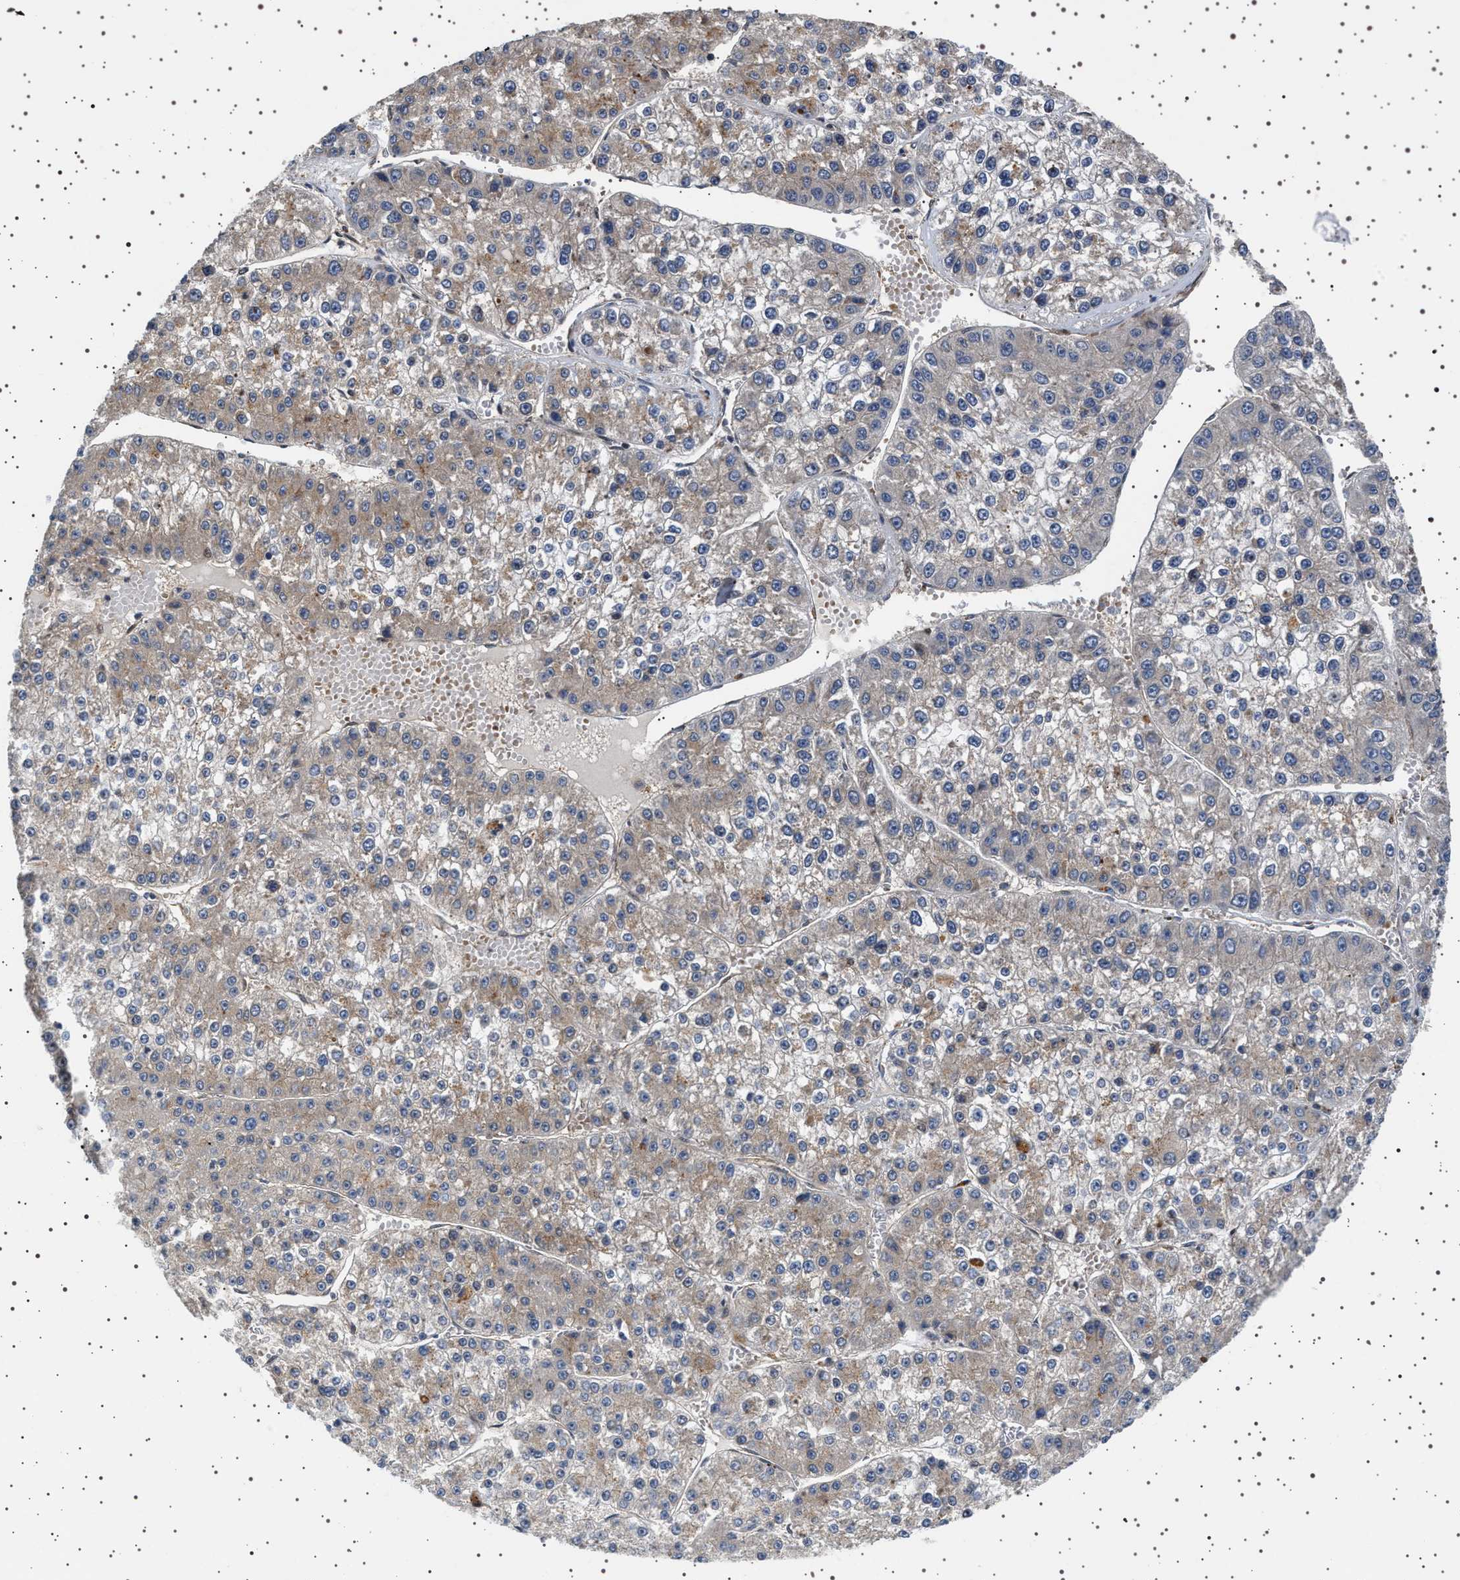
{"staining": {"intensity": "weak", "quantity": "25%-75%", "location": "cytoplasmic/membranous"}, "tissue": "liver cancer", "cell_type": "Tumor cells", "image_type": "cancer", "snomed": [{"axis": "morphology", "description": "Carcinoma, Hepatocellular, NOS"}, {"axis": "topography", "description": "Liver"}], "caption": "This photomicrograph displays immunohistochemistry staining of hepatocellular carcinoma (liver), with low weak cytoplasmic/membranous staining in about 25%-75% of tumor cells.", "gene": "BAG3", "patient": {"sex": "female", "age": 73}}